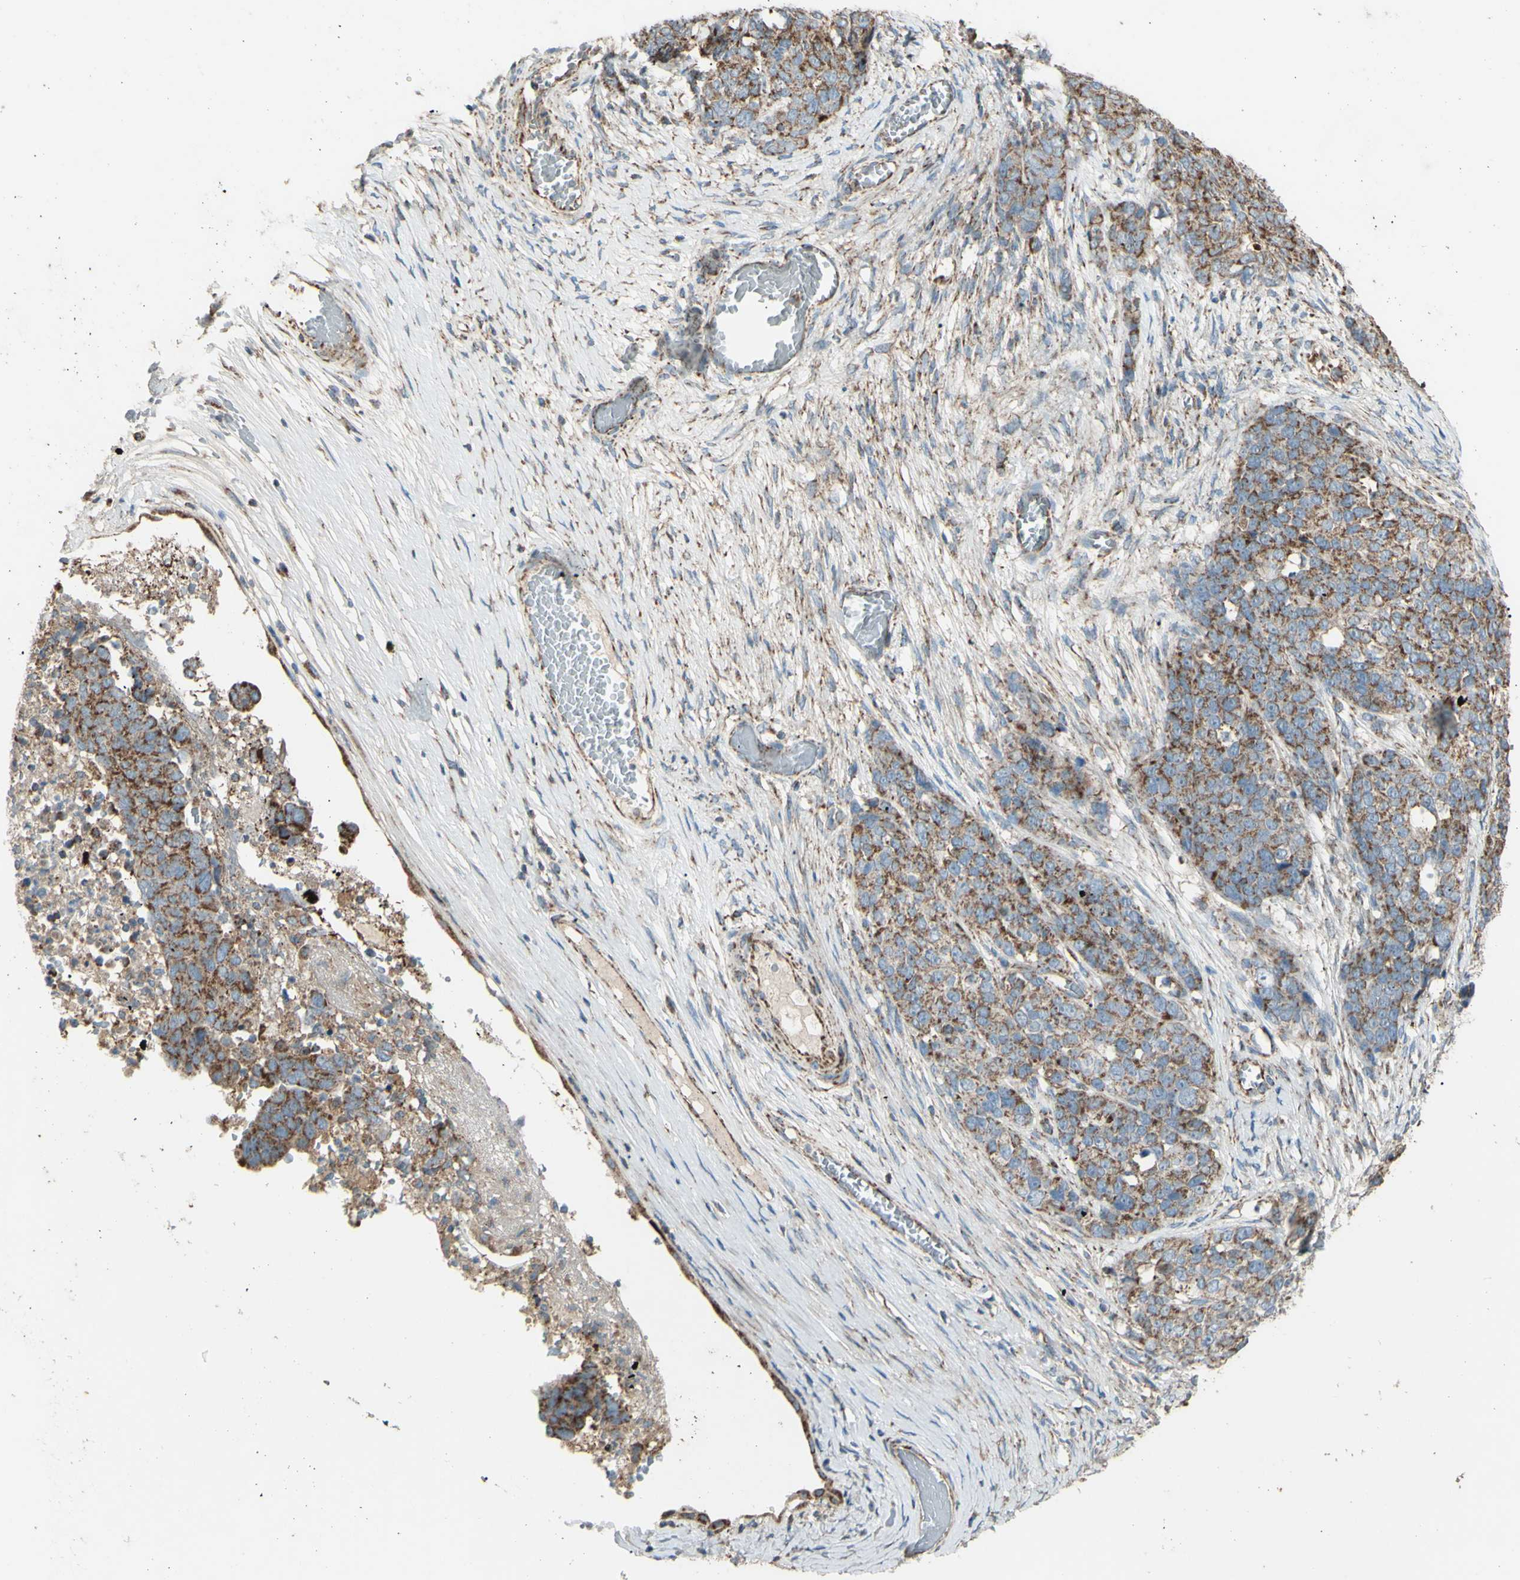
{"staining": {"intensity": "strong", "quantity": ">75%", "location": "cytoplasmic/membranous"}, "tissue": "ovarian cancer", "cell_type": "Tumor cells", "image_type": "cancer", "snomed": [{"axis": "morphology", "description": "Cystadenocarcinoma, serous, NOS"}, {"axis": "topography", "description": "Ovary"}], "caption": "Immunohistochemical staining of human ovarian cancer reveals high levels of strong cytoplasmic/membranous positivity in approximately >75% of tumor cells.", "gene": "RHOT1", "patient": {"sex": "female", "age": 44}}